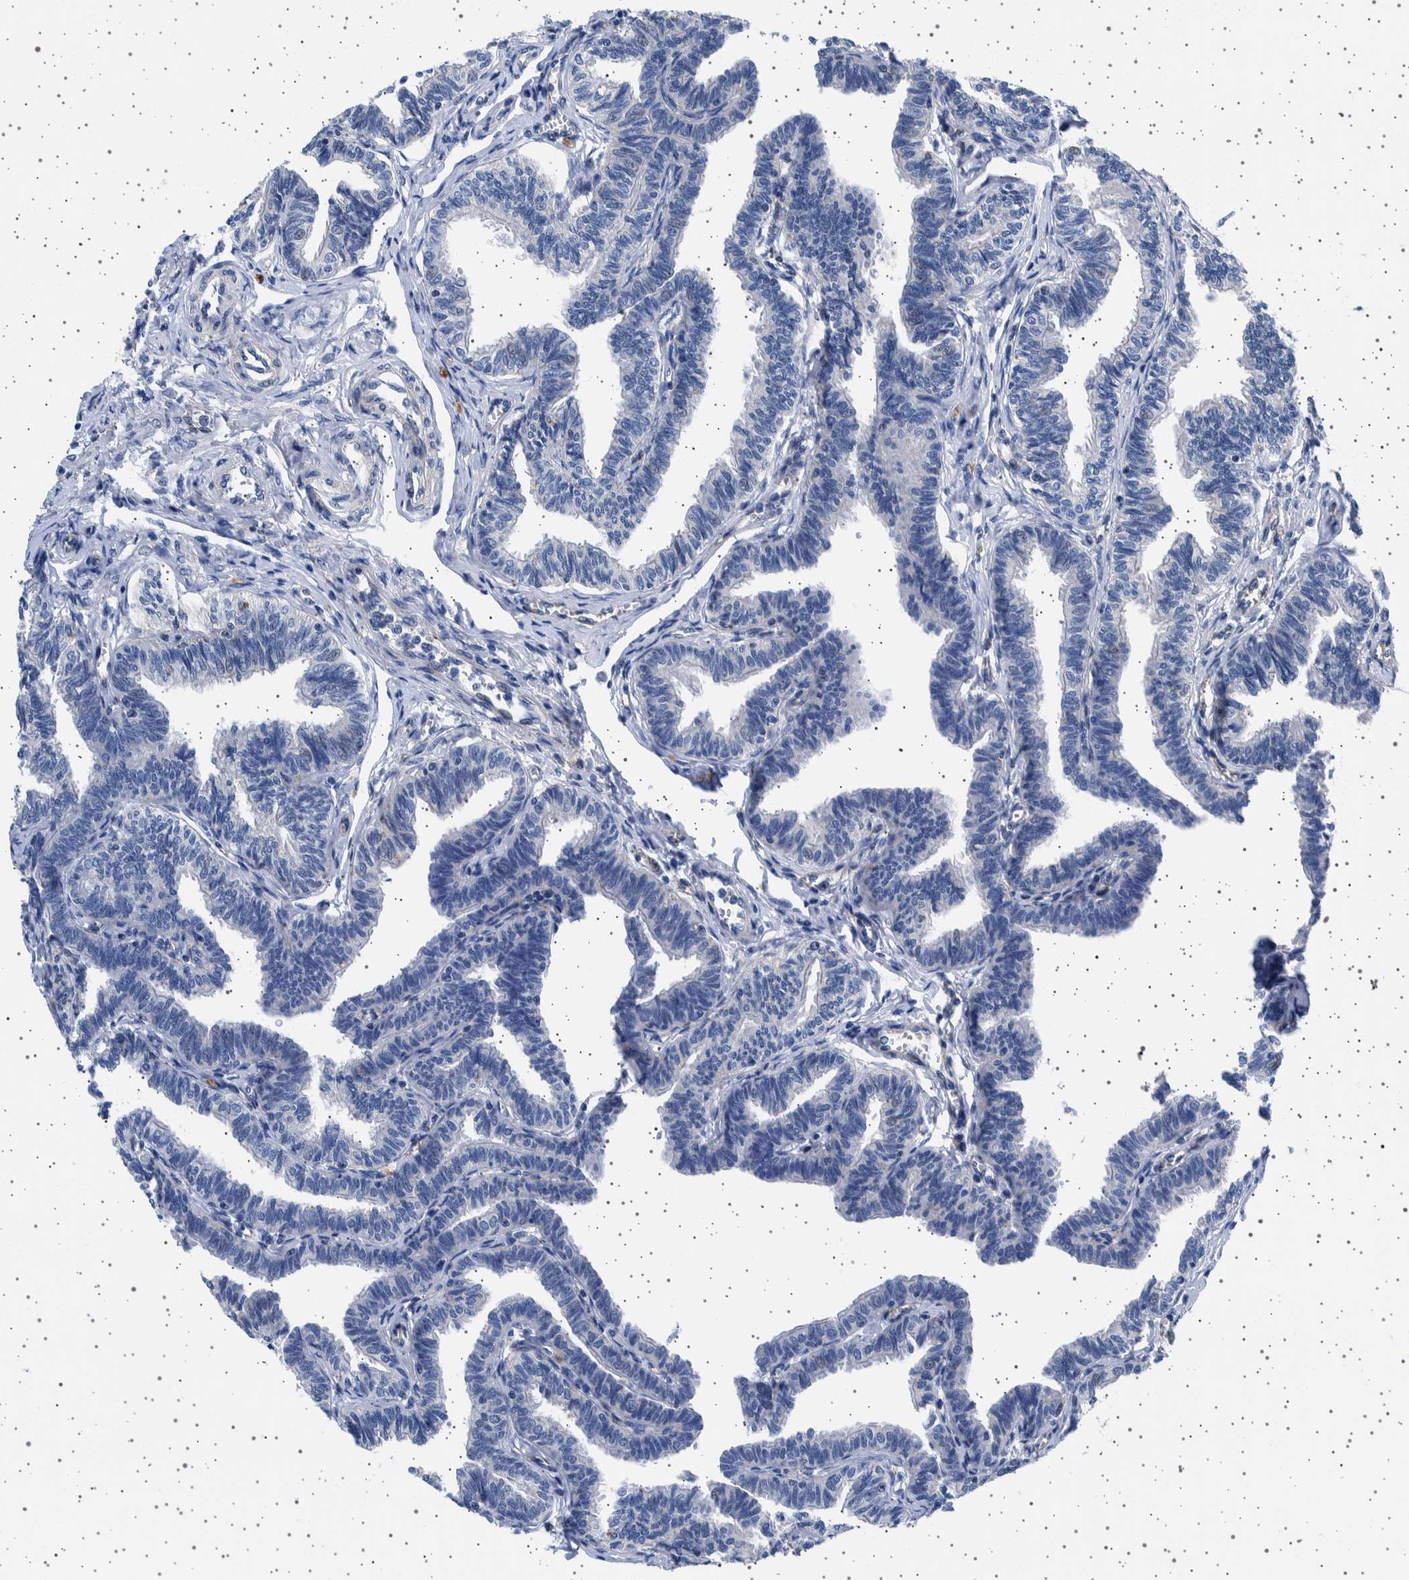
{"staining": {"intensity": "weak", "quantity": "<25%", "location": "cytoplasmic/membranous"}, "tissue": "fallopian tube", "cell_type": "Glandular cells", "image_type": "normal", "snomed": [{"axis": "morphology", "description": "Normal tissue, NOS"}, {"axis": "topography", "description": "Fallopian tube"}, {"axis": "topography", "description": "Ovary"}], "caption": "Micrograph shows no protein expression in glandular cells of unremarkable fallopian tube. Brightfield microscopy of immunohistochemistry (IHC) stained with DAB (brown) and hematoxylin (blue), captured at high magnification.", "gene": "SEPTIN4", "patient": {"sex": "female", "age": 23}}